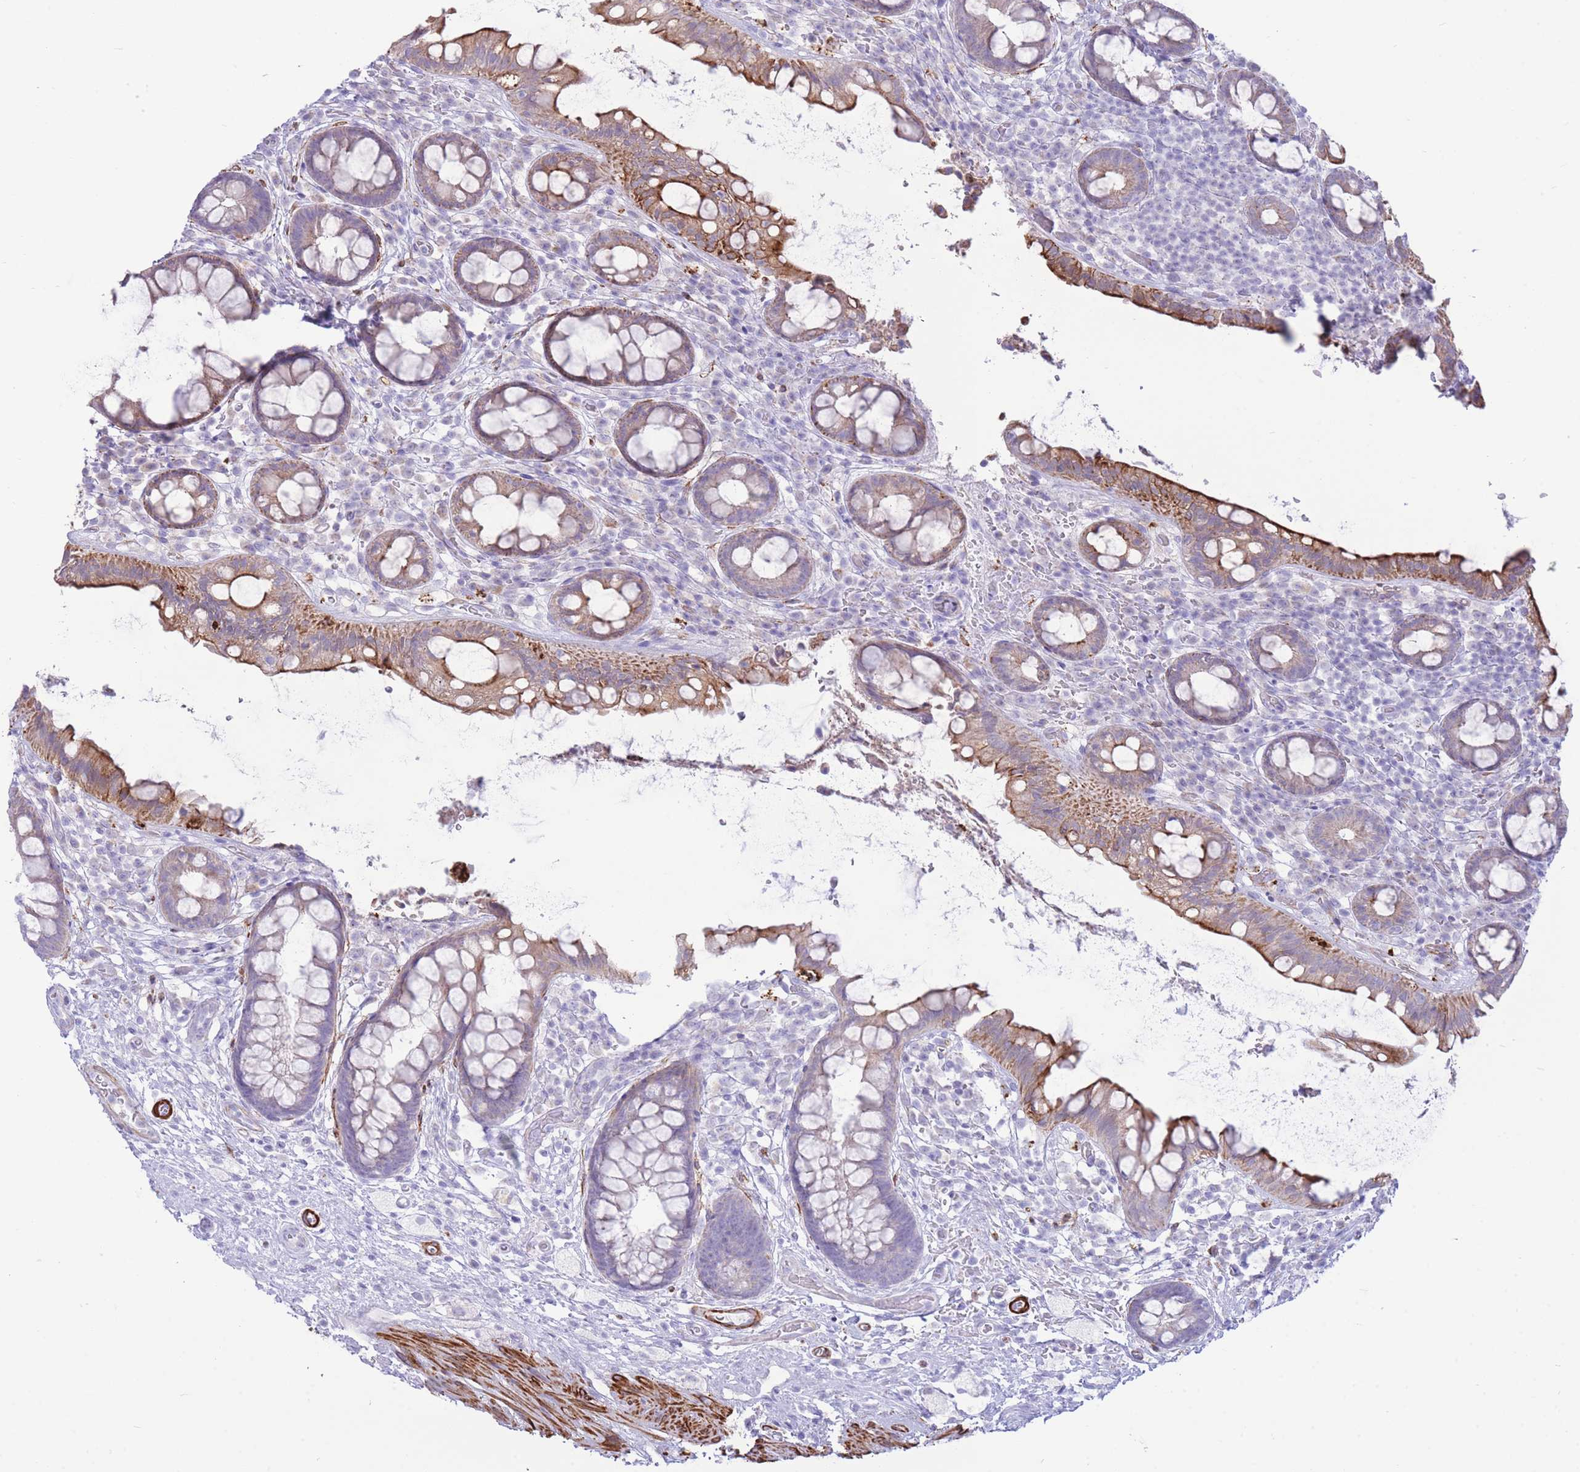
{"staining": {"intensity": "moderate", "quantity": "25%-75%", "location": "cytoplasmic/membranous"}, "tissue": "rectum", "cell_type": "Glandular cells", "image_type": "normal", "snomed": [{"axis": "morphology", "description": "Normal tissue, NOS"}, {"axis": "topography", "description": "Rectum"}, {"axis": "topography", "description": "Peripheral nerve tissue"}], "caption": "A brown stain labels moderate cytoplasmic/membranous positivity of a protein in glandular cells of benign human rectum.", "gene": "VWA8", "patient": {"sex": "female", "age": 69}}